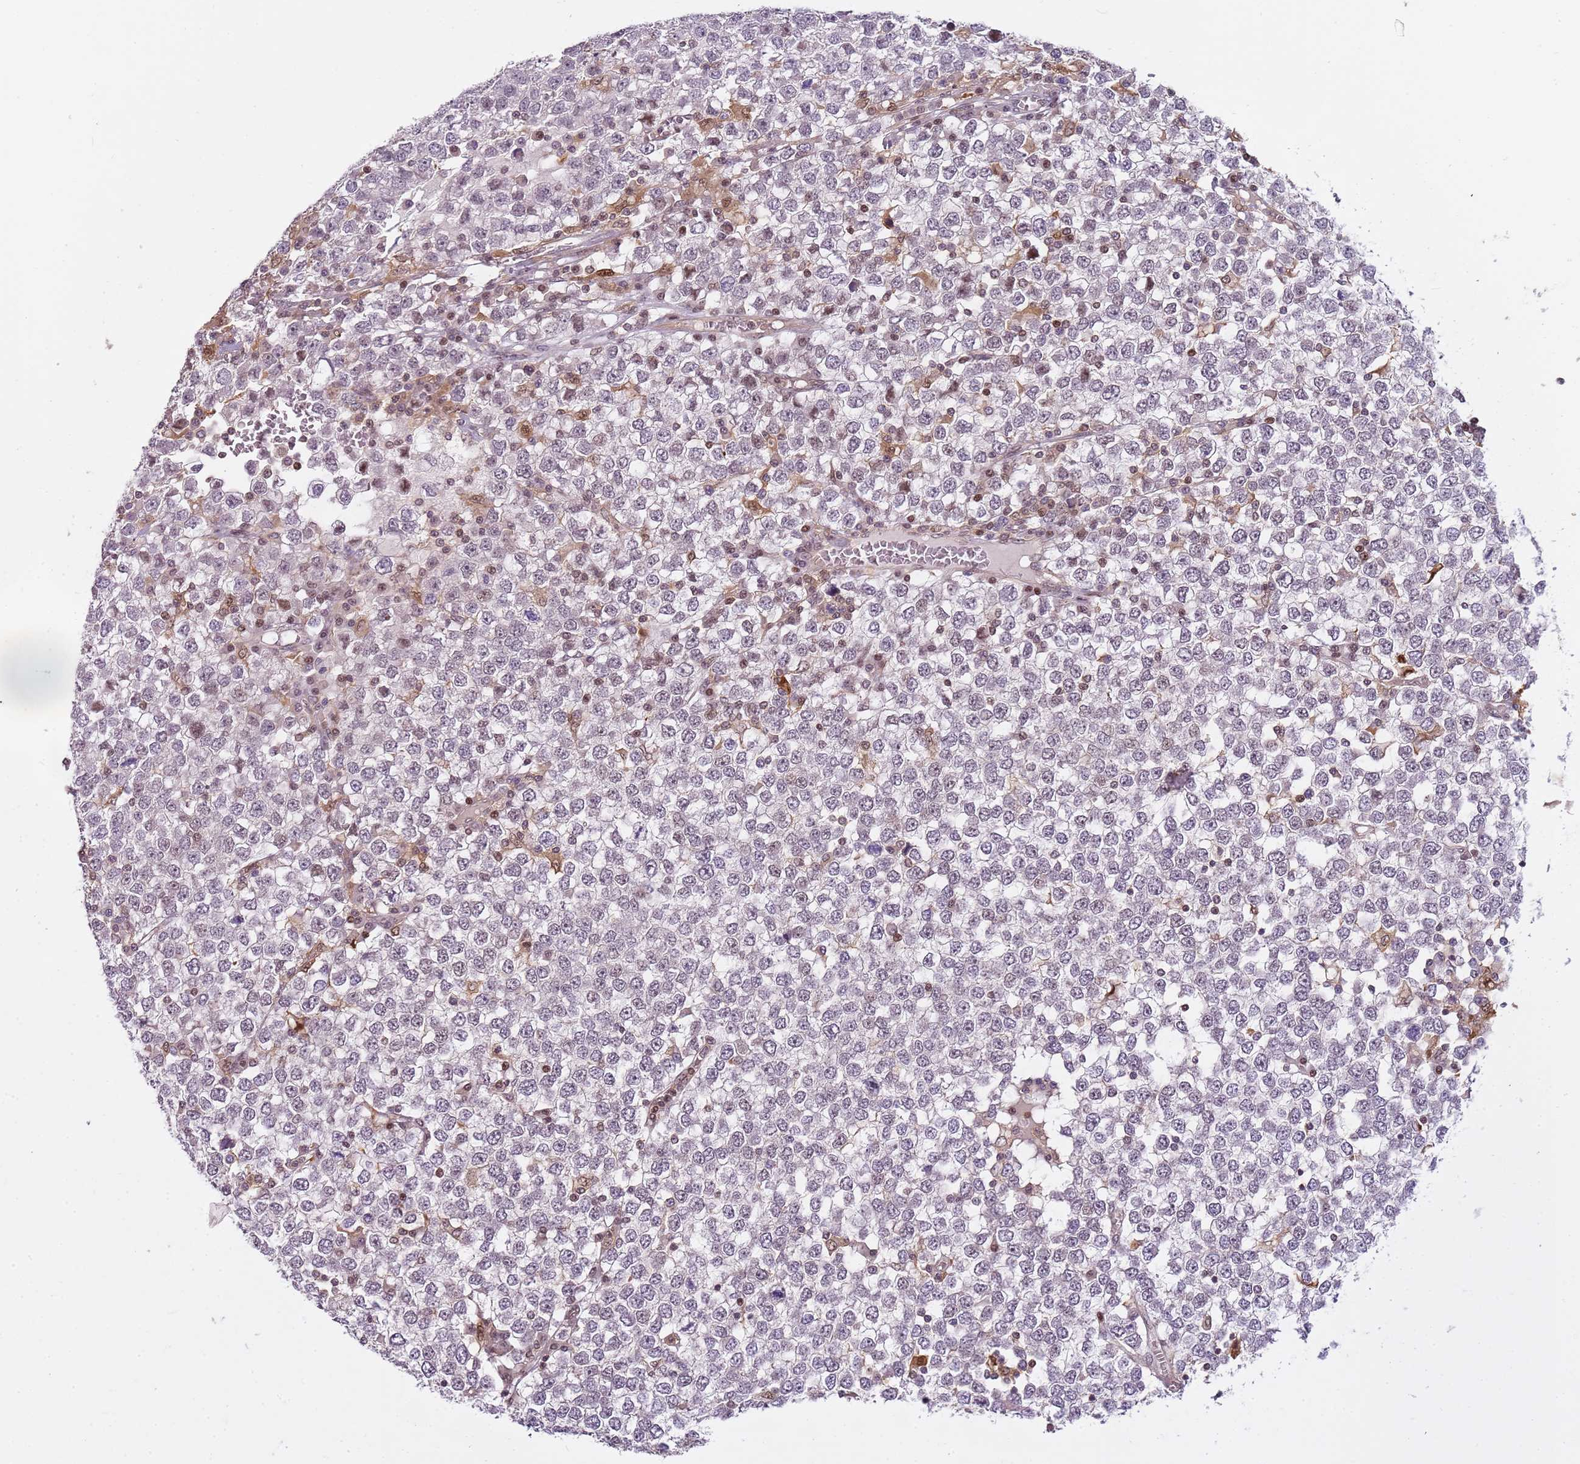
{"staining": {"intensity": "negative", "quantity": "none", "location": "none"}, "tissue": "testis cancer", "cell_type": "Tumor cells", "image_type": "cancer", "snomed": [{"axis": "morphology", "description": "Seminoma, NOS"}, {"axis": "topography", "description": "Testis"}], "caption": "A high-resolution image shows immunohistochemistry staining of testis cancer, which reveals no significant positivity in tumor cells.", "gene": "GSTO2", "patient": {"sex": "male", "age": 65}}